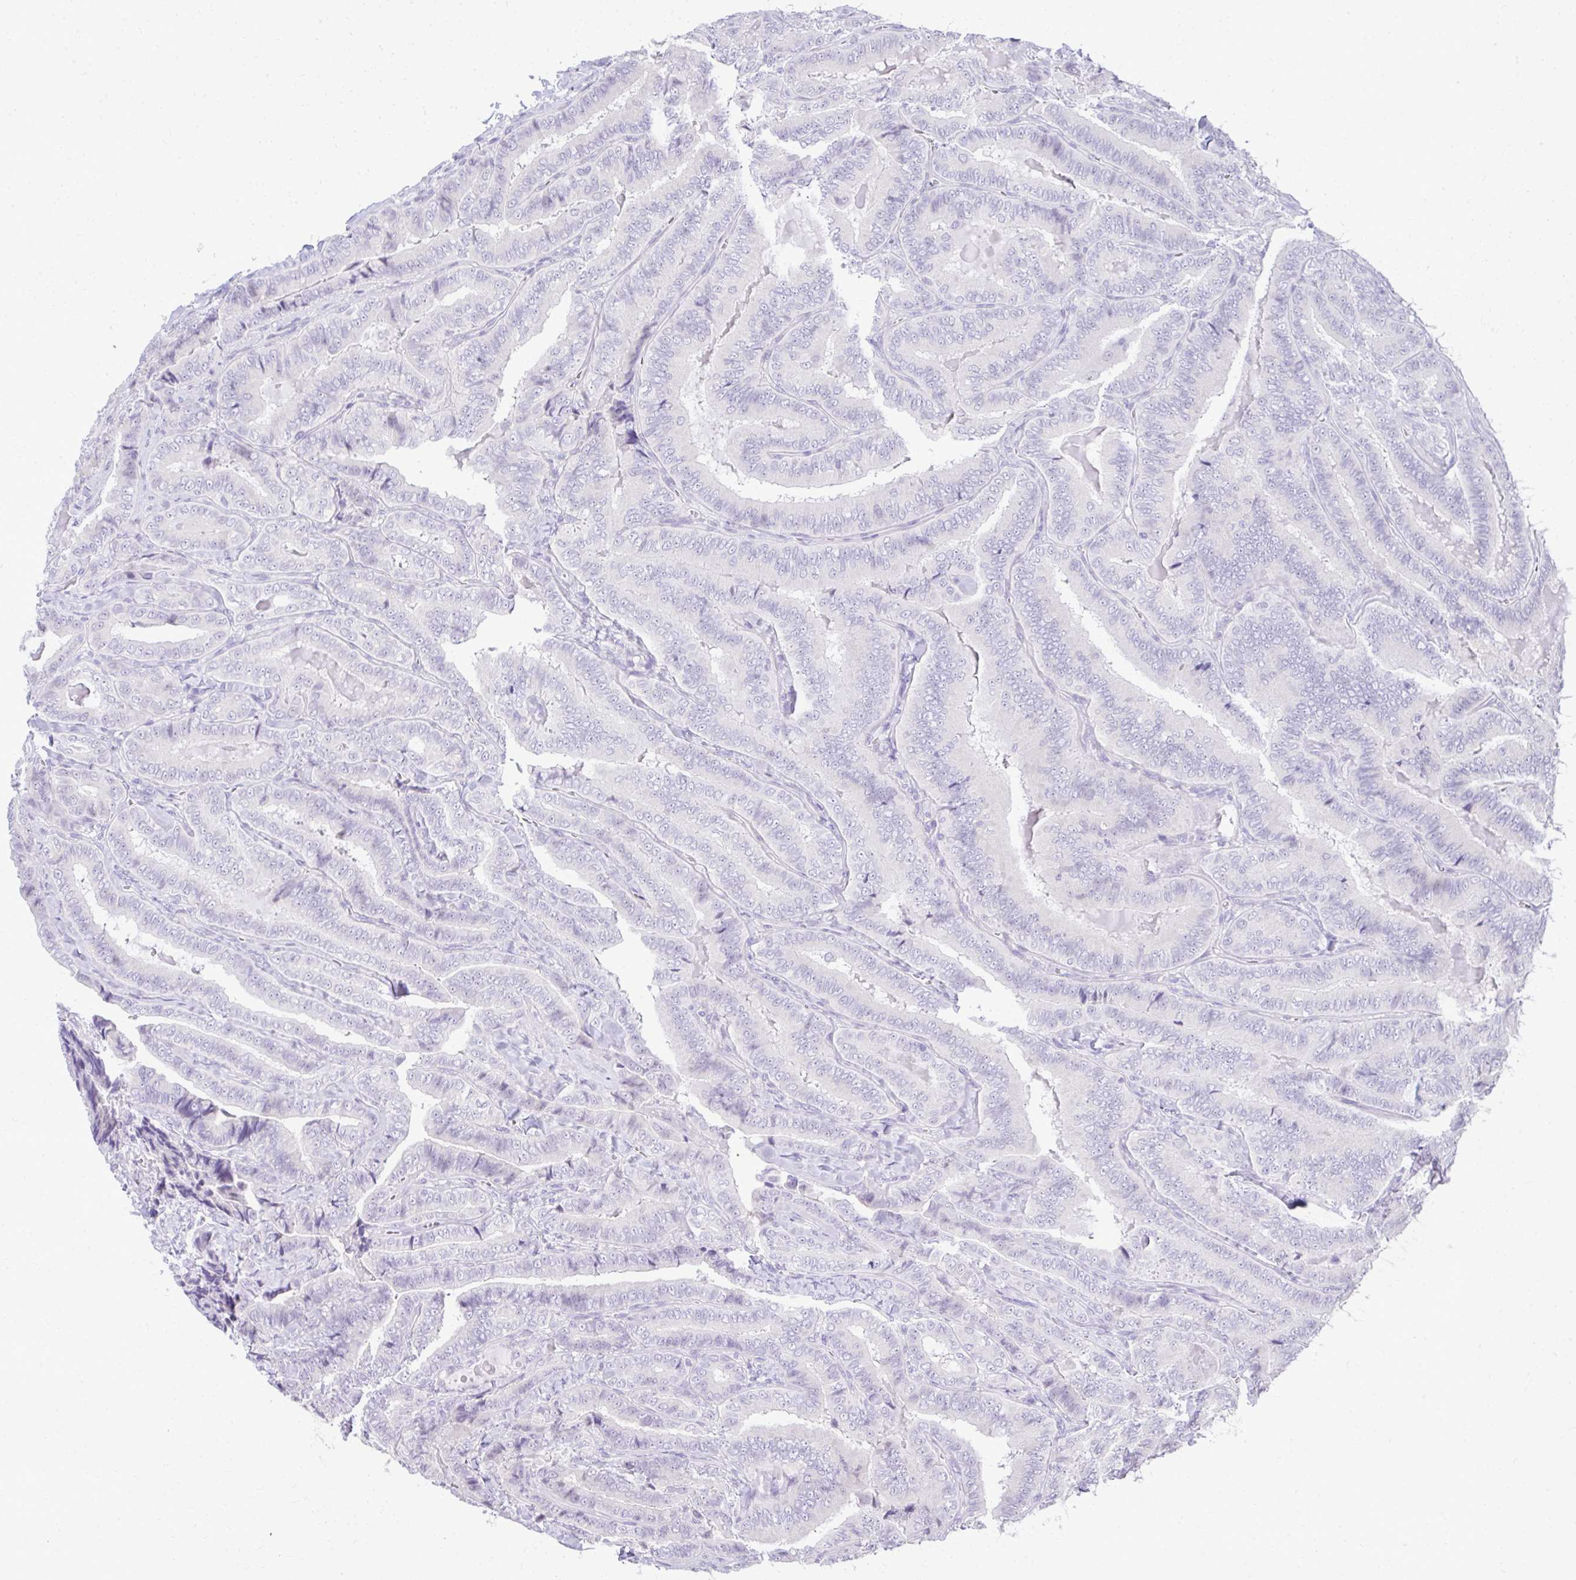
{"staining": {"intensity": "negative", "quantity": "none", "location": "none"}, "tissue": "thyroid cancer", "cell_type": "Tumor cells", "image_type": "cancer", "snomed": [{"axis": "morphology", "description": "Papillary adenocarcinoma, NOS"}, {"axis": "topography", "description": "Thyroid gland"}], "caption": "DAB immunohistochemical staining of thyroid papillary adenocarcinoma exhibits no significant positivity in tumor cells.", "gene": "EID3", "patient": {"sex": "male", "age": 61}}